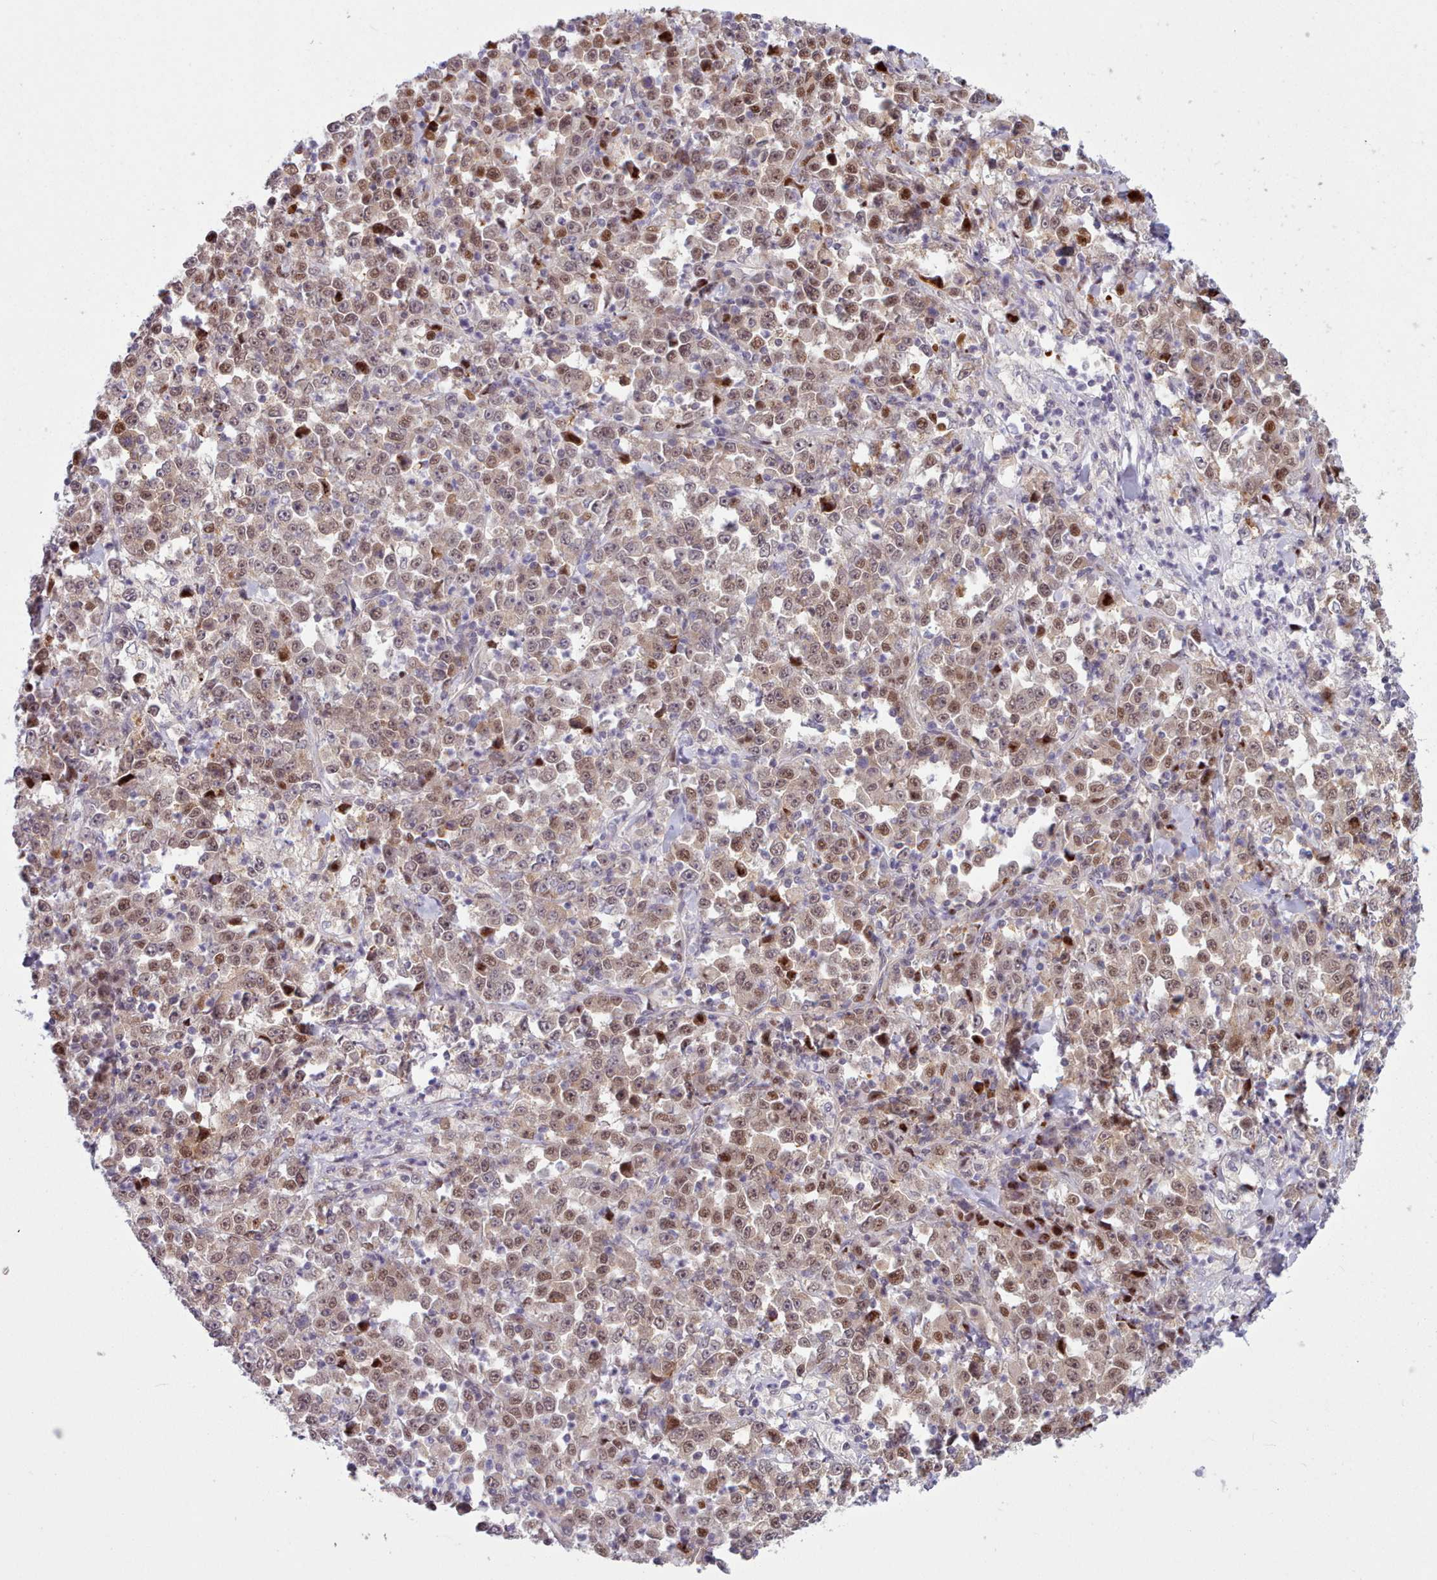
{"staining": {"intensity": "moderate", "quantity": ">75%", "location": "cytoplasmic/membranous,nuclear"}, "tissue": "stomach cancer", "cell_type": "Tumor cells", "image_type": "cancer", "snomed": [{"axis": "morphology", "description": "Normal tissue, NOS"}, {"axis": "morphology", "description": "Adenocarcinoma, NOS"}, {"axis": "topography", "description": "Stomach, upper"}, {"axis": "topography", "description": "Stomach"}], "caption": "This image demonstrates adenocarcinoma (stomach) stained with immunohistochemistry to label a protein in brown. The cytoplasmic/membranous and nuclear of tumor cells show moderate positivity for the protein. Nuclei are counter-stained blue.", "gene": "KBTBD7", "patient": {"sex": "male", "age": 59}}